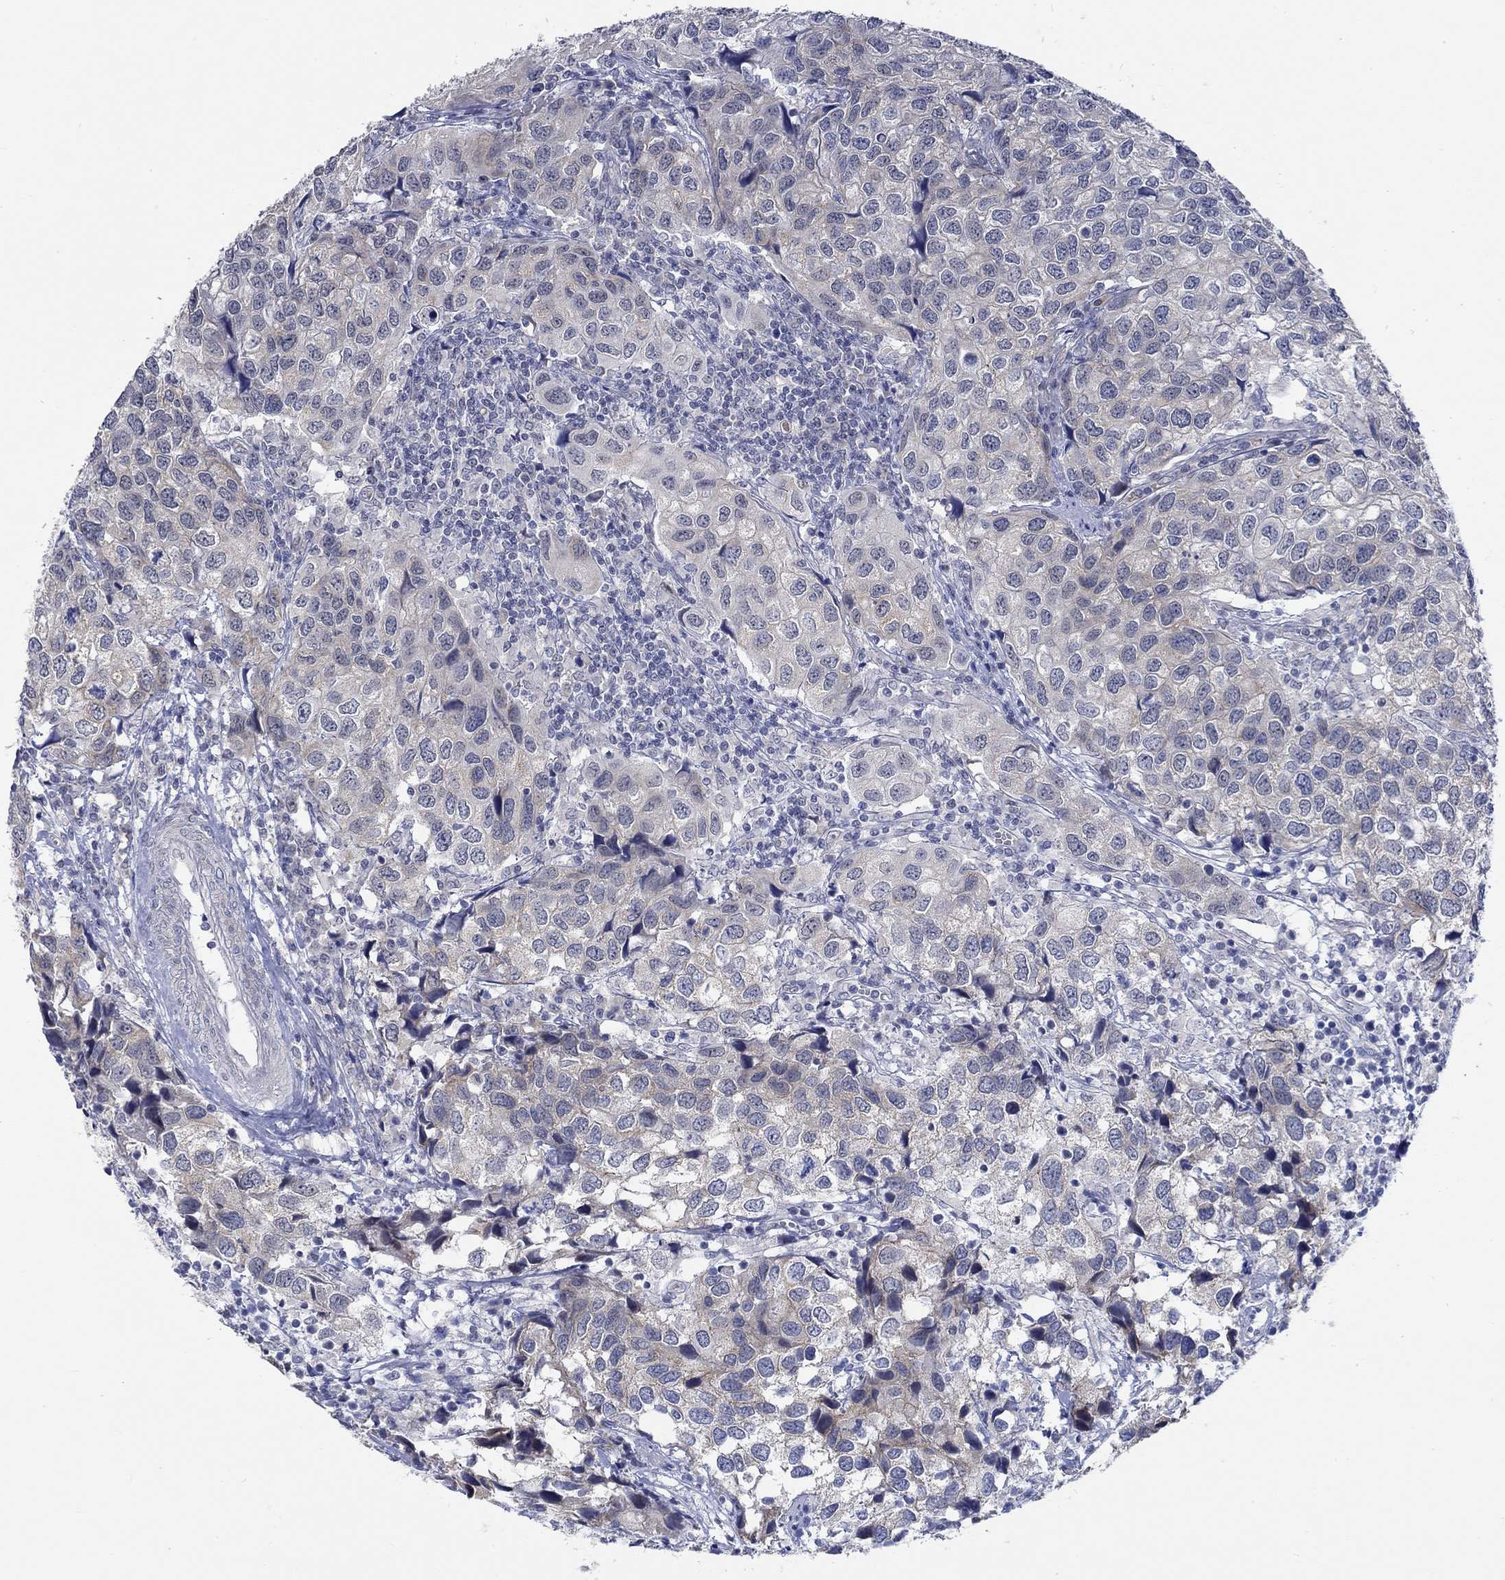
{"staining": {"intensity": "strong", "quantity": "<25%", "location": "cytoplasmic/membranous"}, "tissue": "urothelial cancer", "cell_type": "Tumor cells", "image_type": "cancer", "snomed": [{"axis": "morphology", "description": "Urothelial carcinoma, High grade"}, {"axis": "topography", "description": "Urinary bladder"}], "caption": "There is medium levels of strong cytoplasmic/membranous positivity in tumor cells of high-grade urothelial carcinoma, as demonstrated by immunohistochemical staining (brown color).", "gene": "WASF1", "patient": {"sex": "male", "age": 79}}